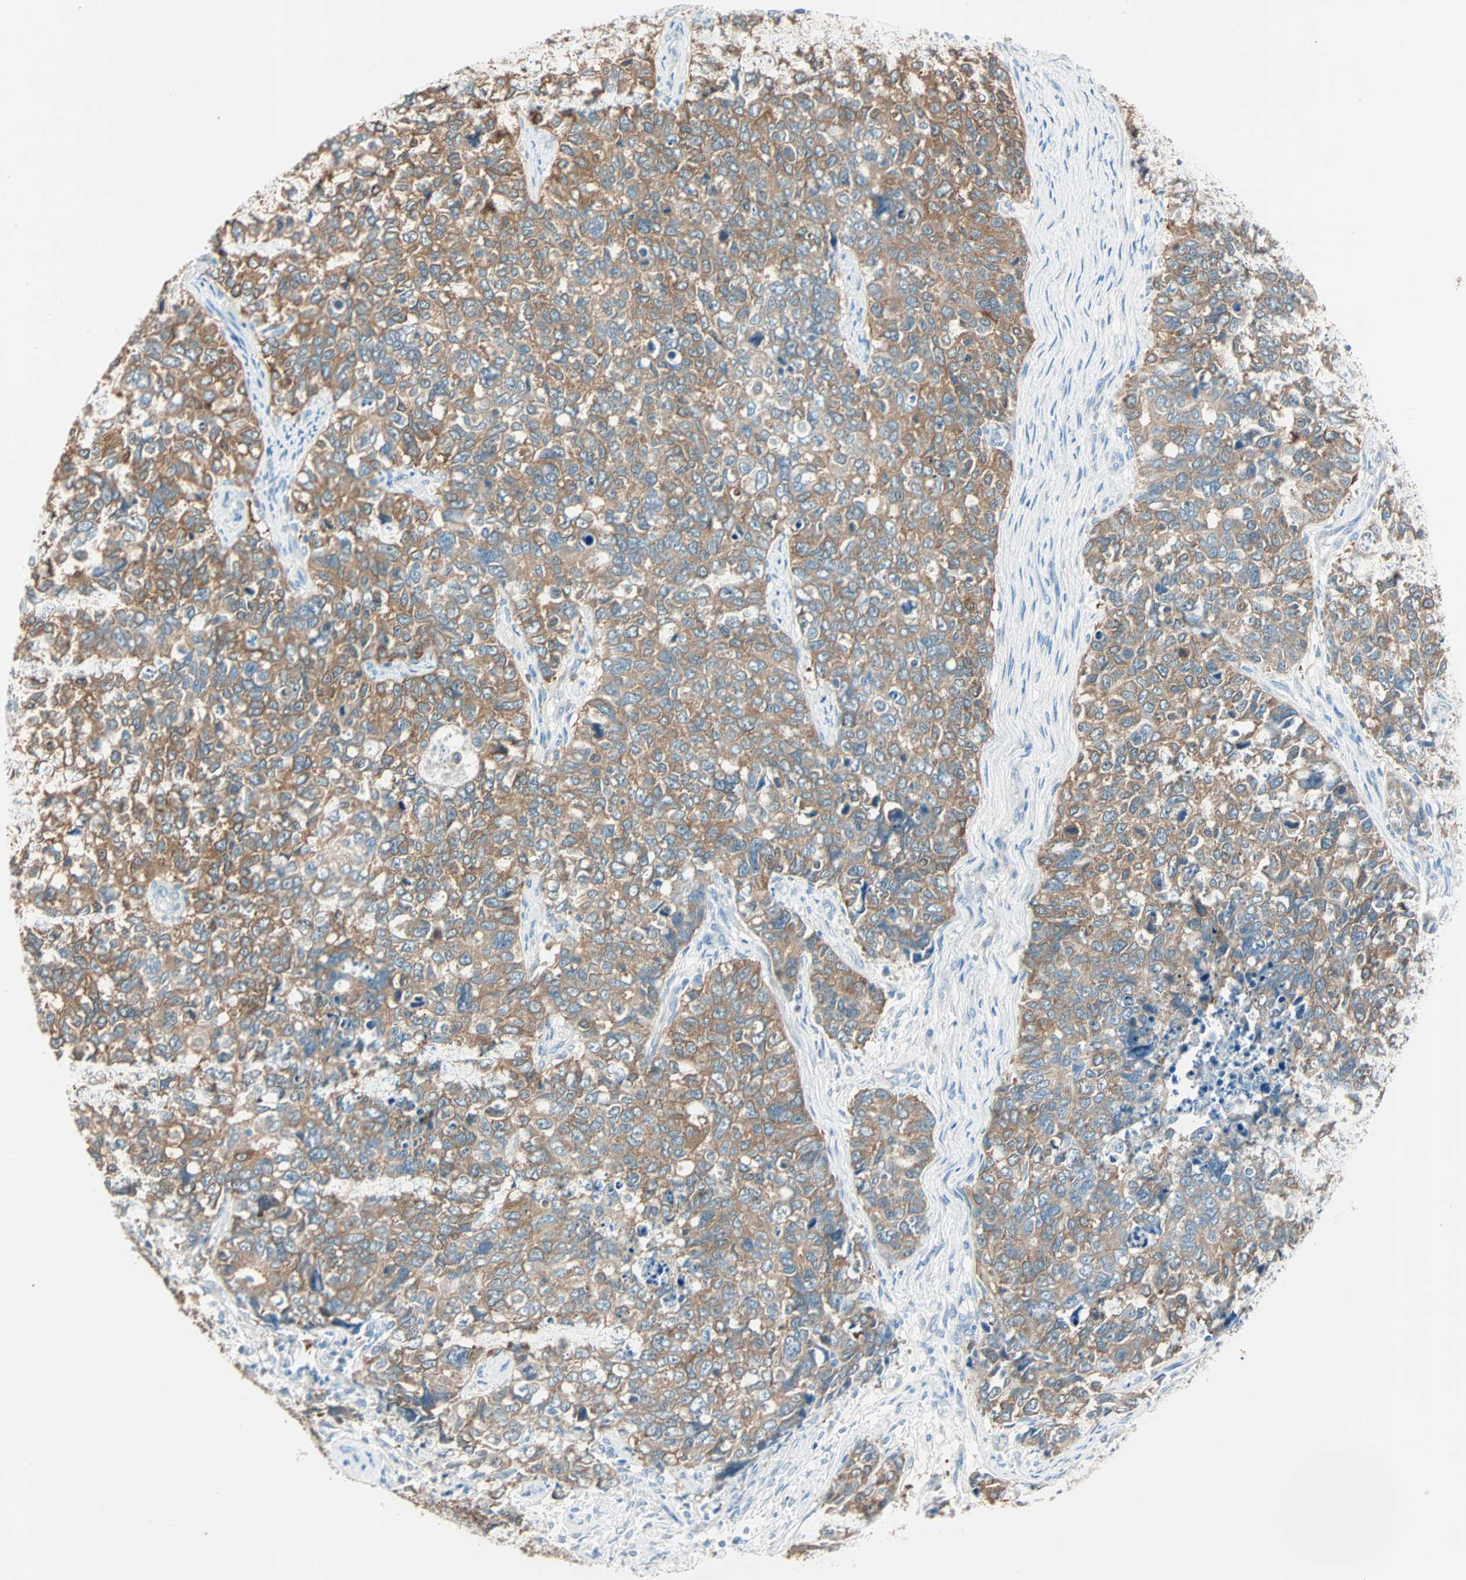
{"staining": {"intensity": "moderate", "quantity": ">75%", "location": "cytoplasmic/membranous"}, "tissue": "cervical cancer", "cell_type": "Tumor cells", "image_type": "cancer", "snomed": [{"axis": "morphology", "description": "Squamous cell carcinoma, NOS"}, {"axis": "topography", "description": "Cervix"}], "caption": "A histopathology image showing moderate cytoplasmic/membranous expression in approximately >75% of tumor cells in cervical cancer (squamous cell carcinoma), as visualized by brown immunohistochemical staining.", "gene": "ATF6", "patient": {"sex": "female", "age": 63}}